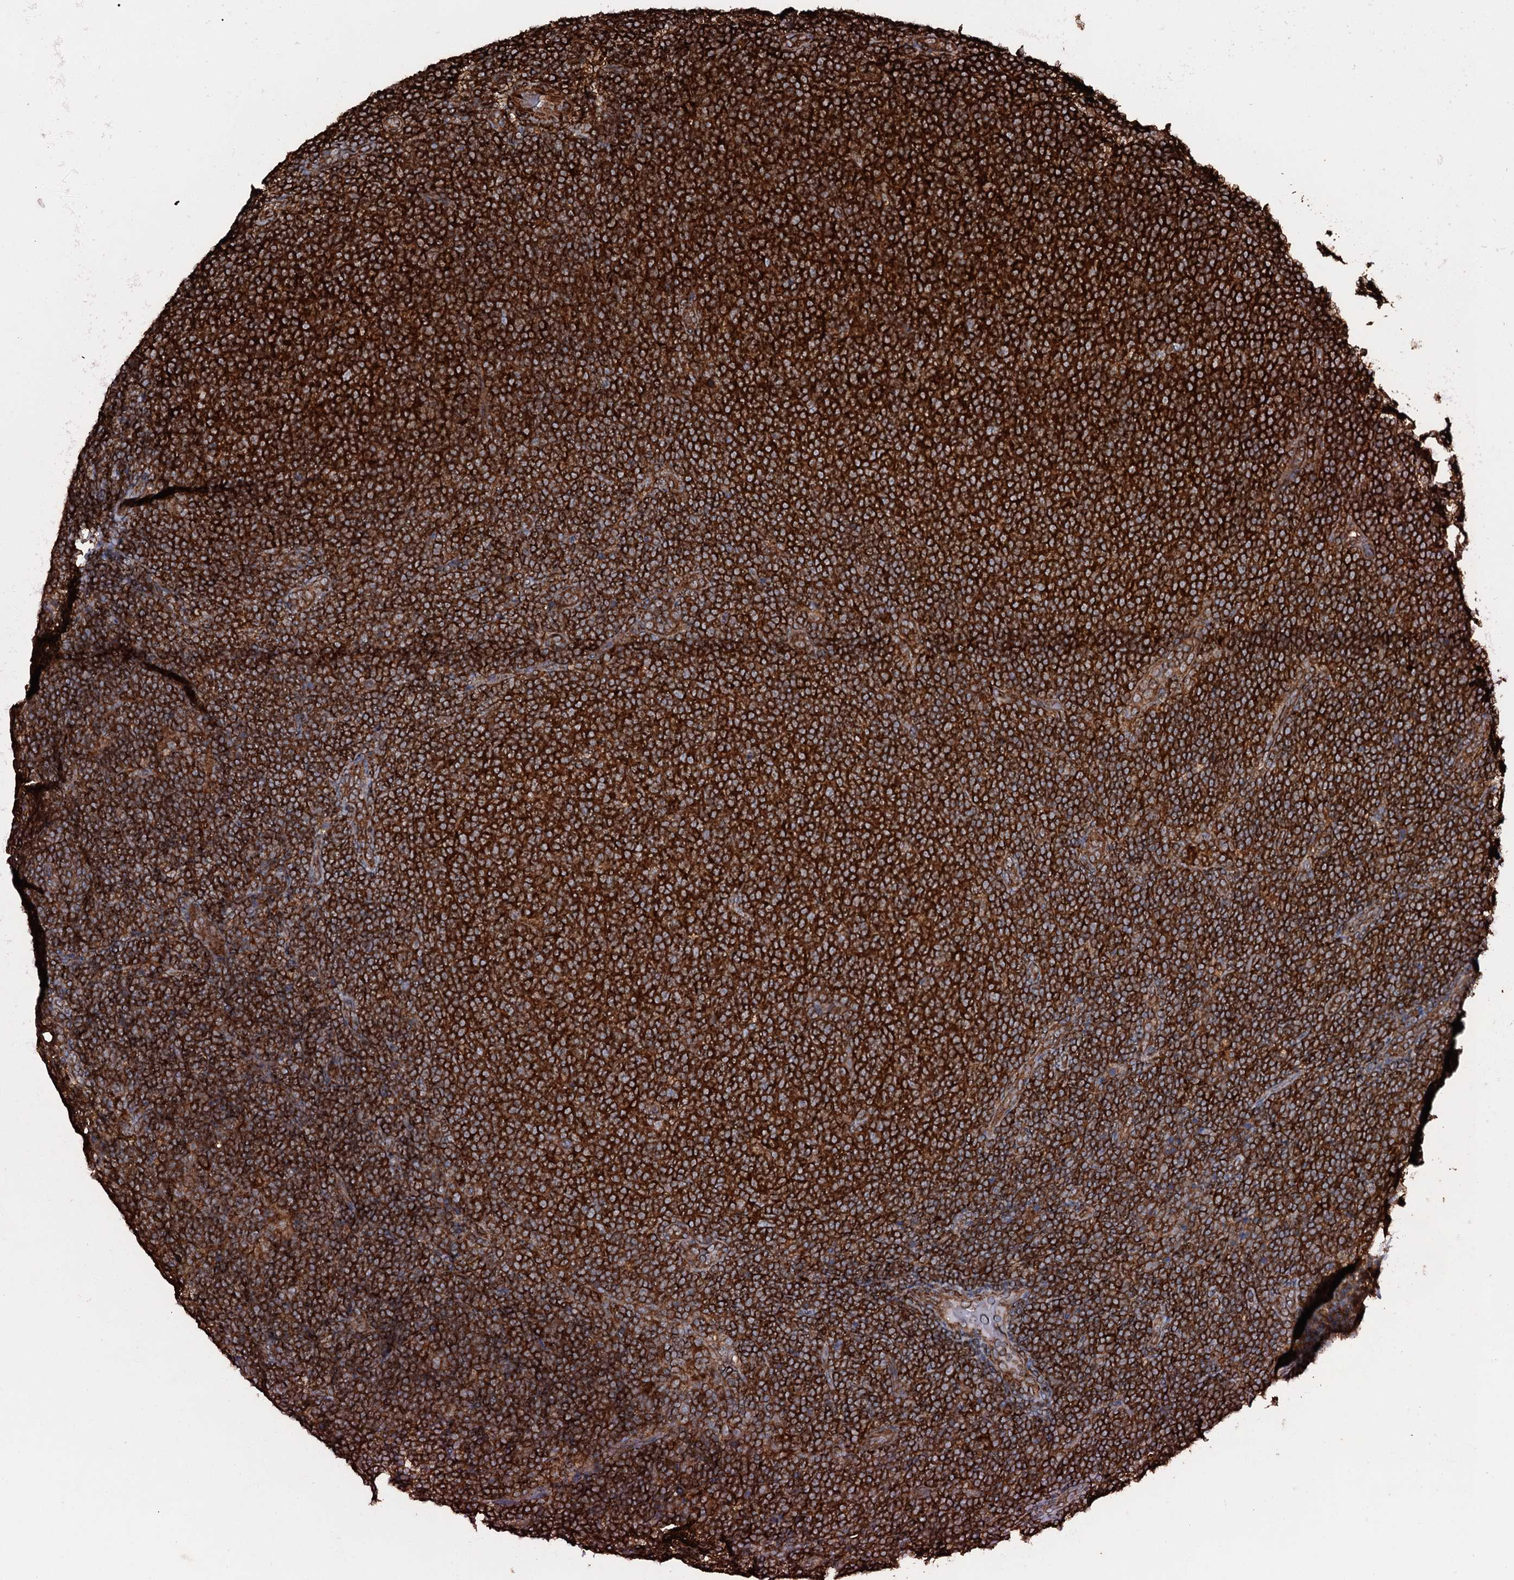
{"staining": {"intensity": "strong", "quantity": ">75%", "location": "cytoplasmic/membranous"}, "tissue": "lymphoma", "cell_type": "Tumor cells", "image_type": "cancer", "snomed": [{"axis": "morphology", "description": "Malignant lymphoma, non-Hodgkin's type, Low grade"}, {"axis": "topography", "description": "Lymph node"}], "caption": "Immunohistochemical staining of low-grade malignant lymphoma, non-Hodgkin's type demonstrates strong cytoplasmic/membranous protein expression in about >75% of tumor cells.", "gene": "VWA8", "patient": {"sex": "male", "age": 66}}